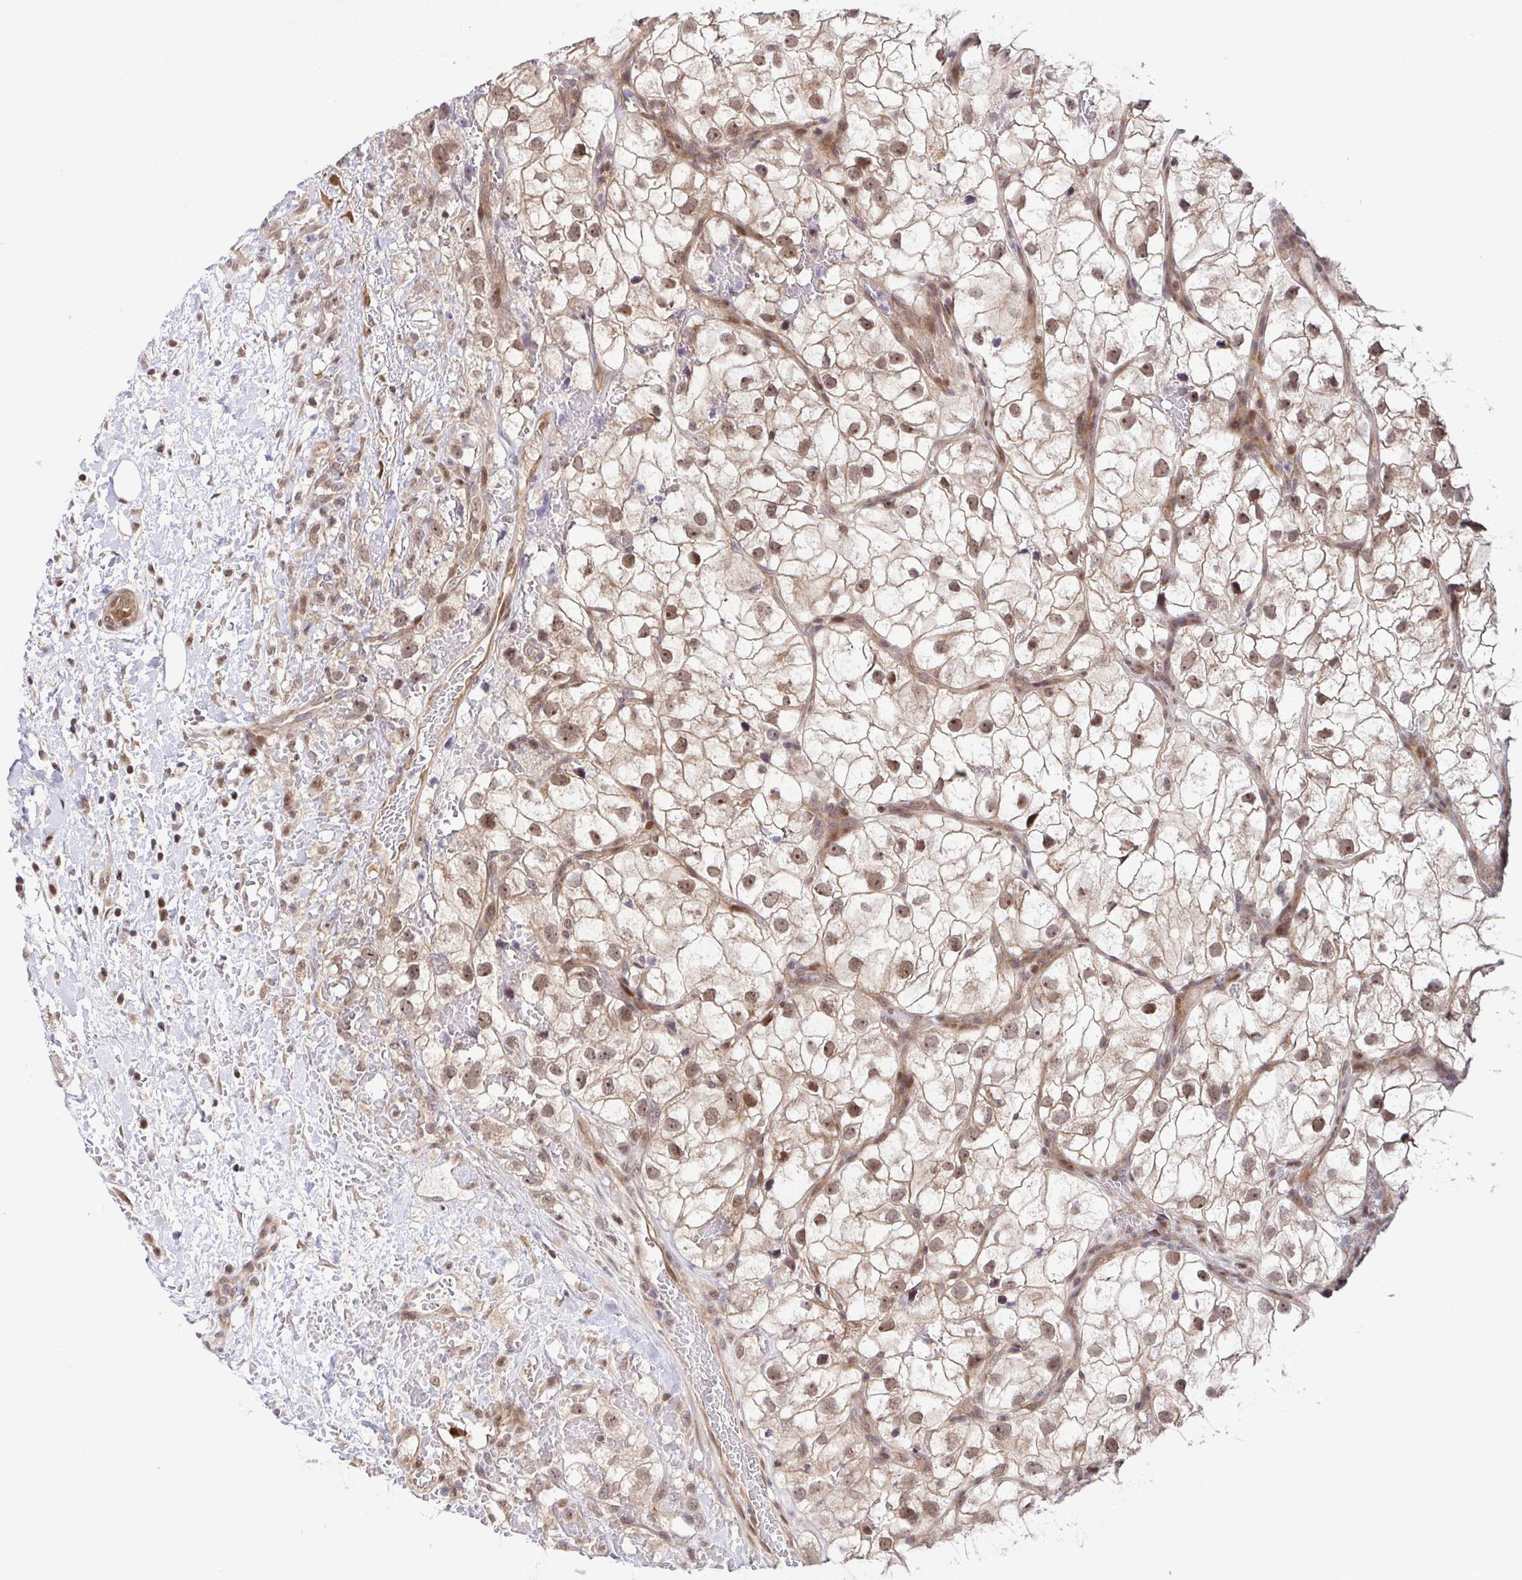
{"staining": {"intensity": "moderate", "quantity": ">75%", "location": "nuclear"}, "tissue": "renal cancer", "cell_type": "Tumor cells", "image_type": "cancer", "snomed": [{"axis": "morphology", "description": "Adenocarcinoma, NOS"}, {"axis": "topography", "description": "Kidney"}], "caption": "The immunohistochemical stain highlights moderate nuclear positivity in tumor cells of renal adenocarcinoma tissue.", "gene": "DNAJB1", "patient": {"sex": "male", "age": 59}}